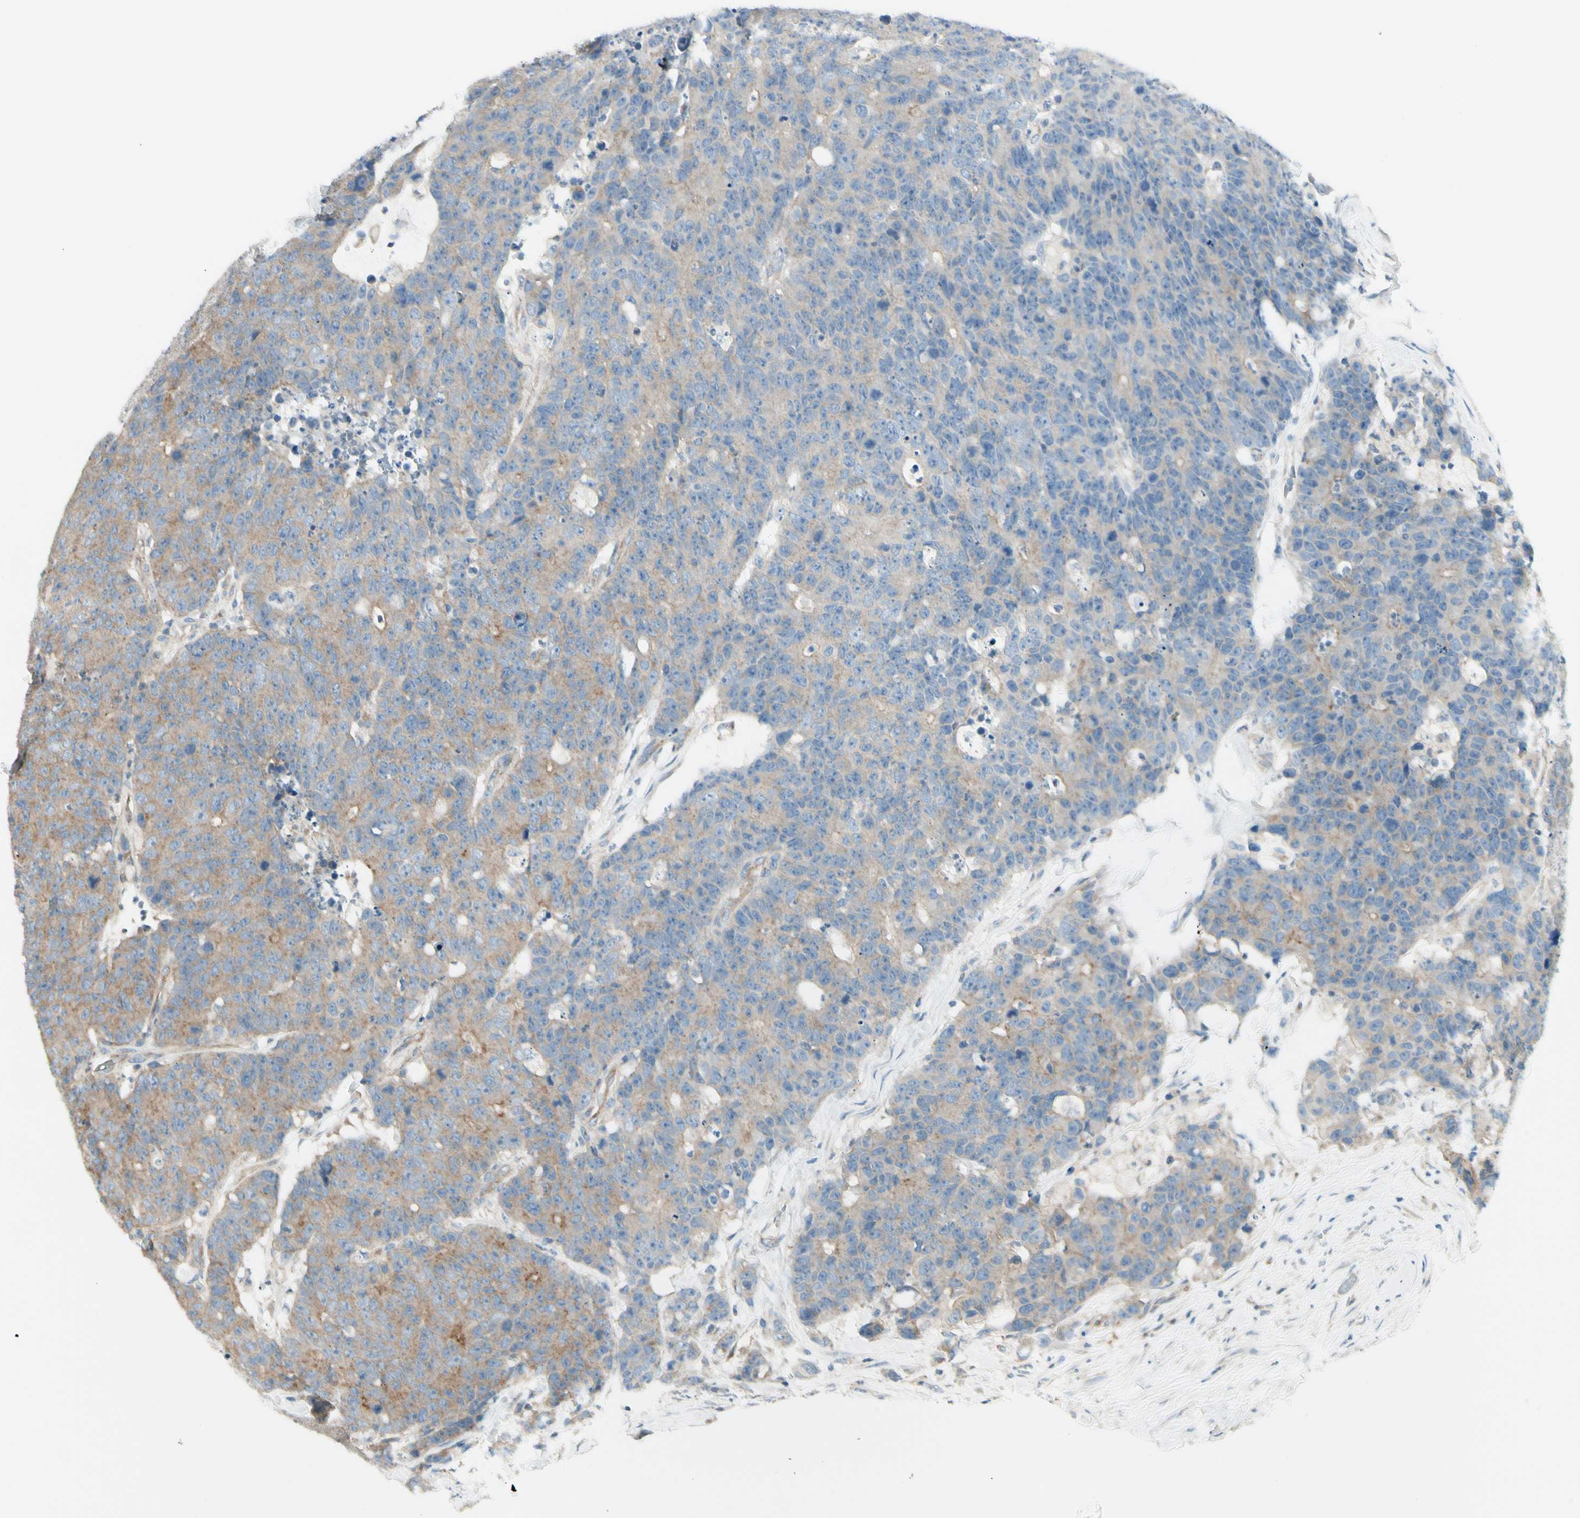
{"staining": {"intensity": "weak", "quantity": ">75%", "location": "cytoplasmic/membranous"}, "tissue": "colorectal cancer", "cell_type": "Tumor cells", "image_type": "cancer", "snomed": [{"axis": "morphology", "description": "Adenocarcinoma, NOS"}, {"axis": "topography", "description": "Colon"}], "caption": "Adenocarcinoma (colorectal) stained with IHC reveals weak cytoplasmic/membranous staining in approximately >75% of tumor cells.", "gene": "AGFG1", "patient": {"sex": "female", "age": 86}}